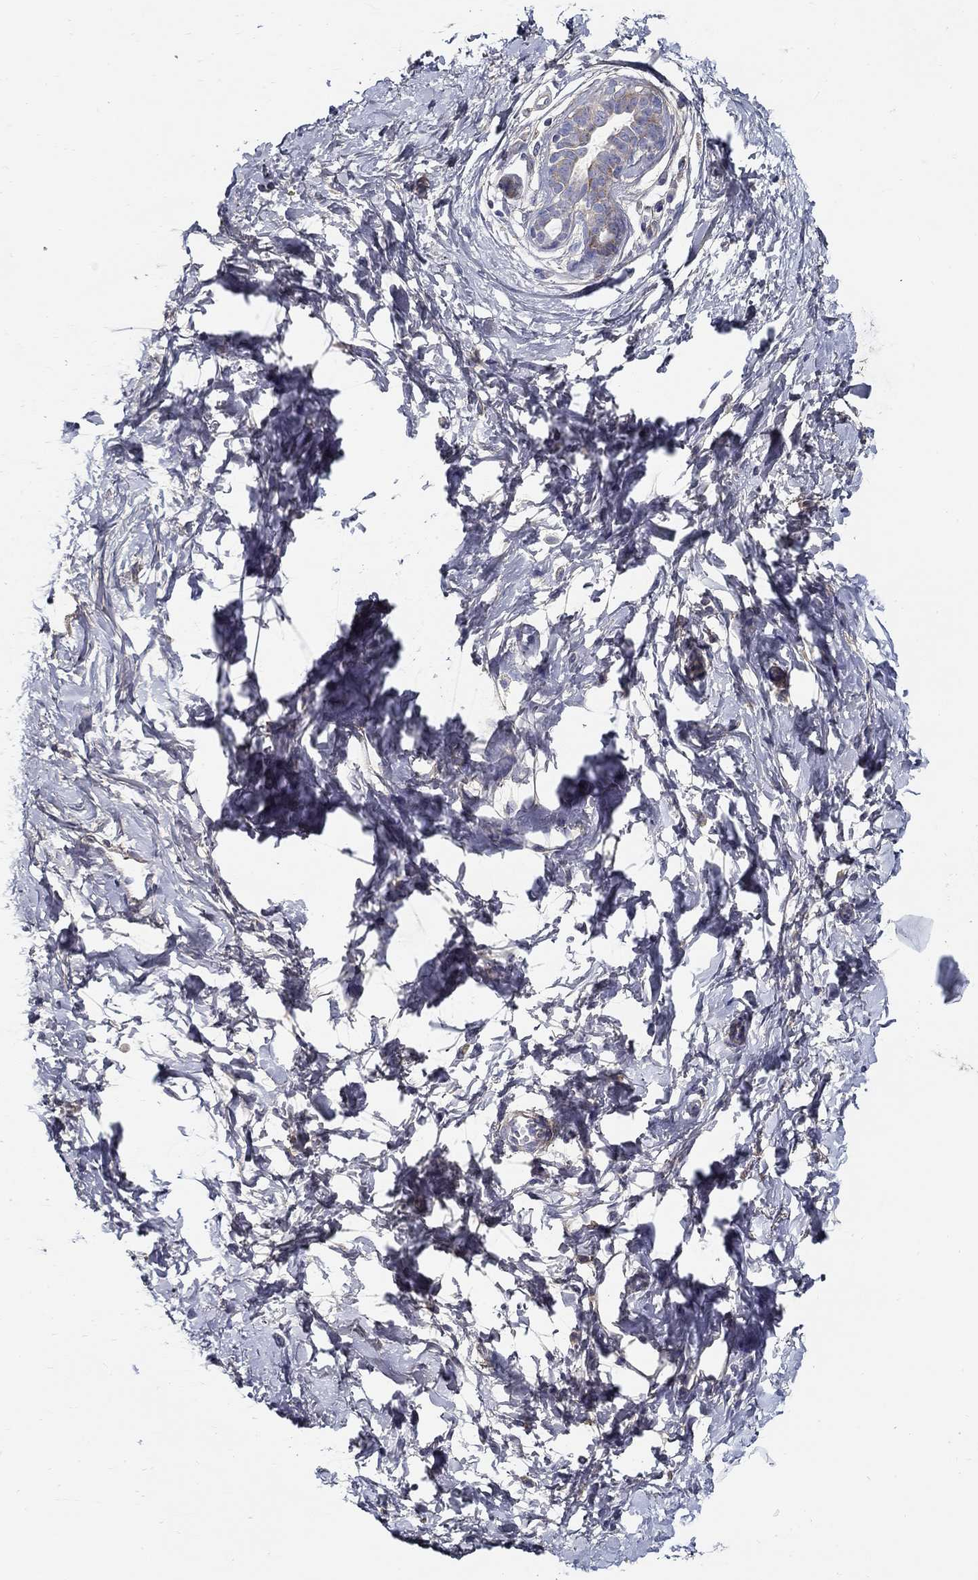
{"staining": {"intensity": "negative", "quantity": "none", "location": "none"}, "tissue": "breast", "cell_type": "Adipocytes", "image_type": "normal", "snomed": [{"axis": "morphology", "description": "Normal tissue, NOS"}, {"axis": "topography", "description": "Breast"}], "caption": "Adipocytes are negative for protein expression in normal human breast. (Brightfield microscopy of DAB (3,3'-diaminobenzidine) IHC at high magnification).", "gene": "TGFBI", "patient": {"sex": "female", "age": 37}}